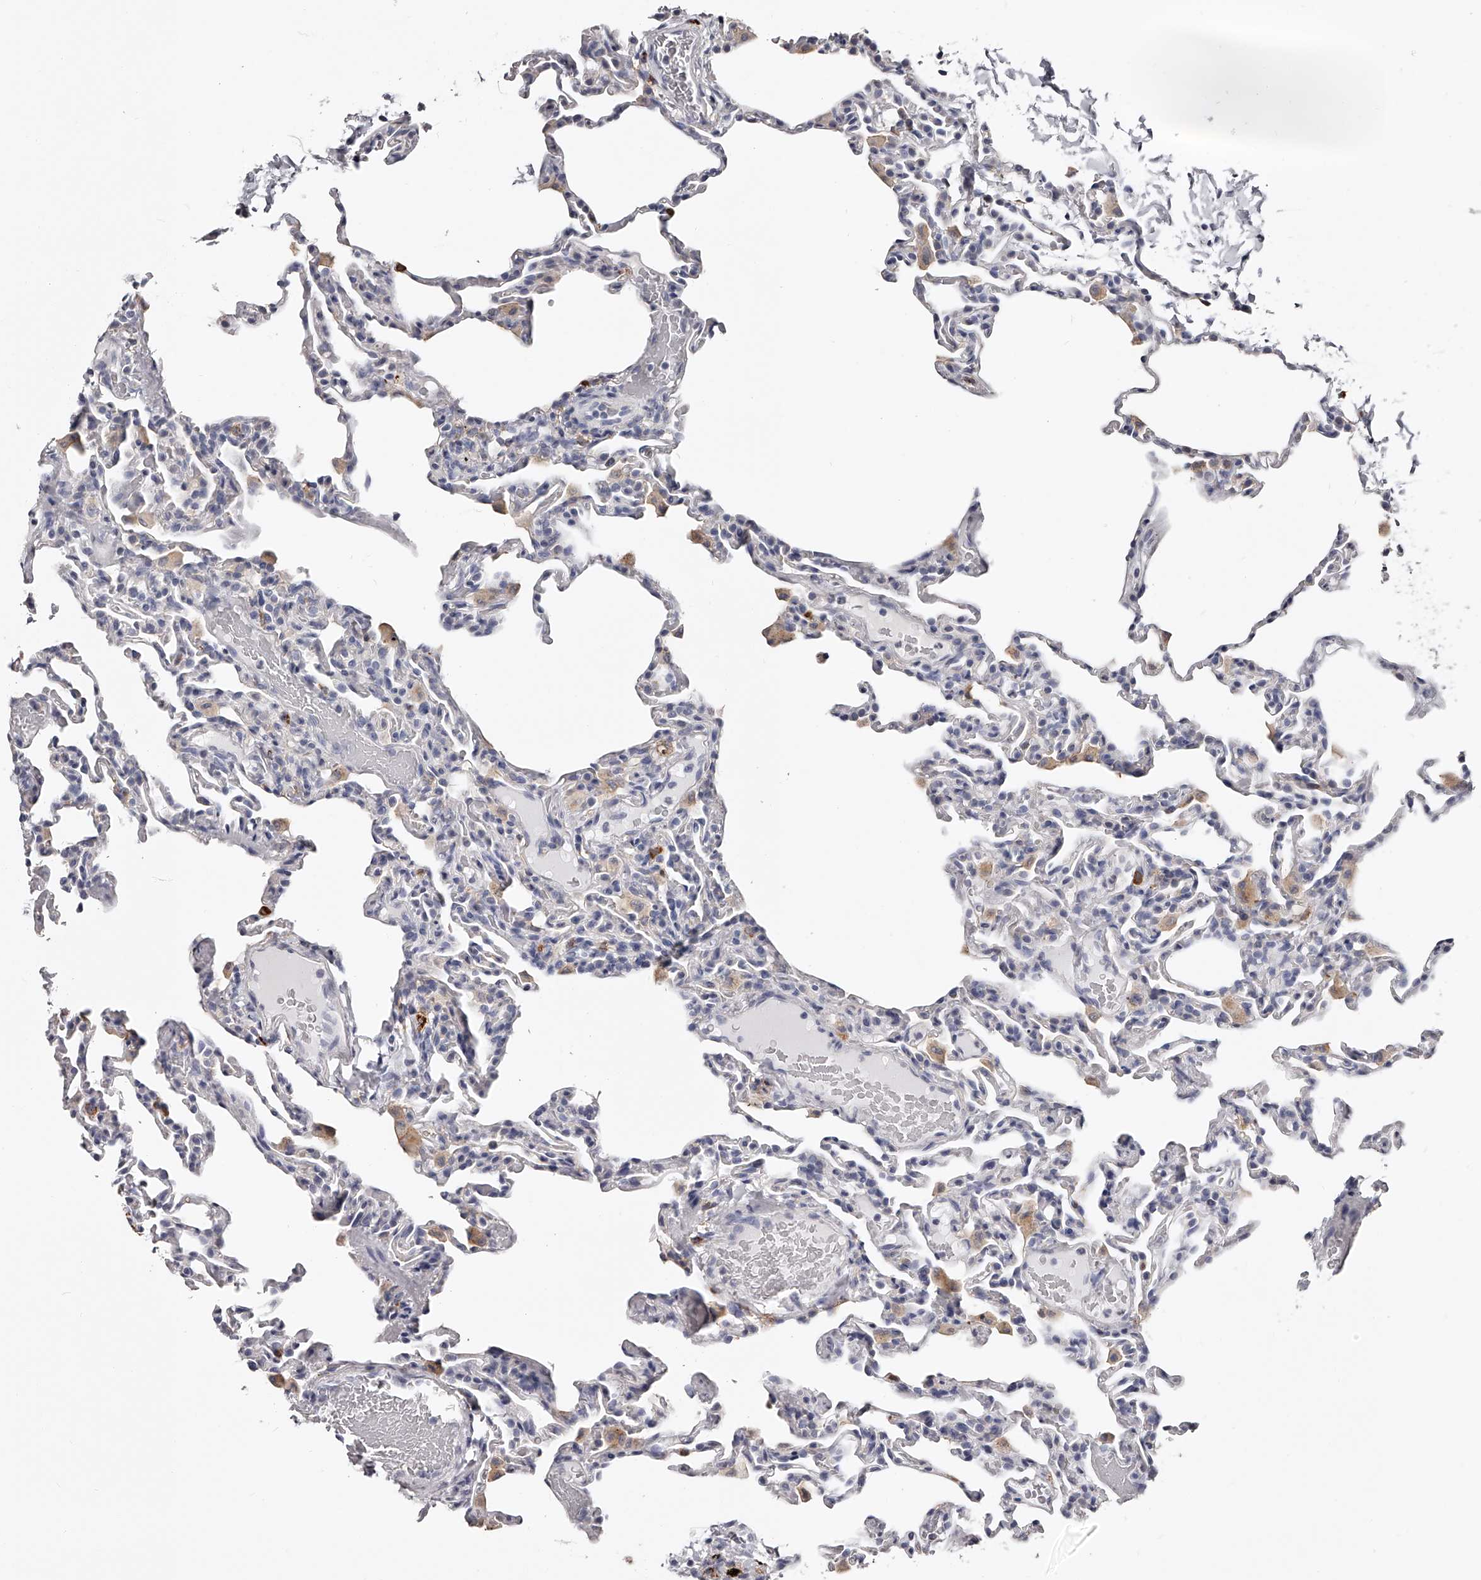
{"staining": {"intensity": "negative", "quantity": "none", "location": "none"}, "tissue": "lung", "cell_type": "Alveolar cells", "image_type": "normal", "snomed": [{"axis": "morphology", "description": "Normal tissue, NOS"}, {"axis": "topography", "description": "Lung"}], "caption": "This is a image of immunohistochemistry (IHC) staining of unremarkable lung, which shows no staining in alveolar cells.", "gene": "PACSIN1", "patient": {"sex": "male", "age": 20}}